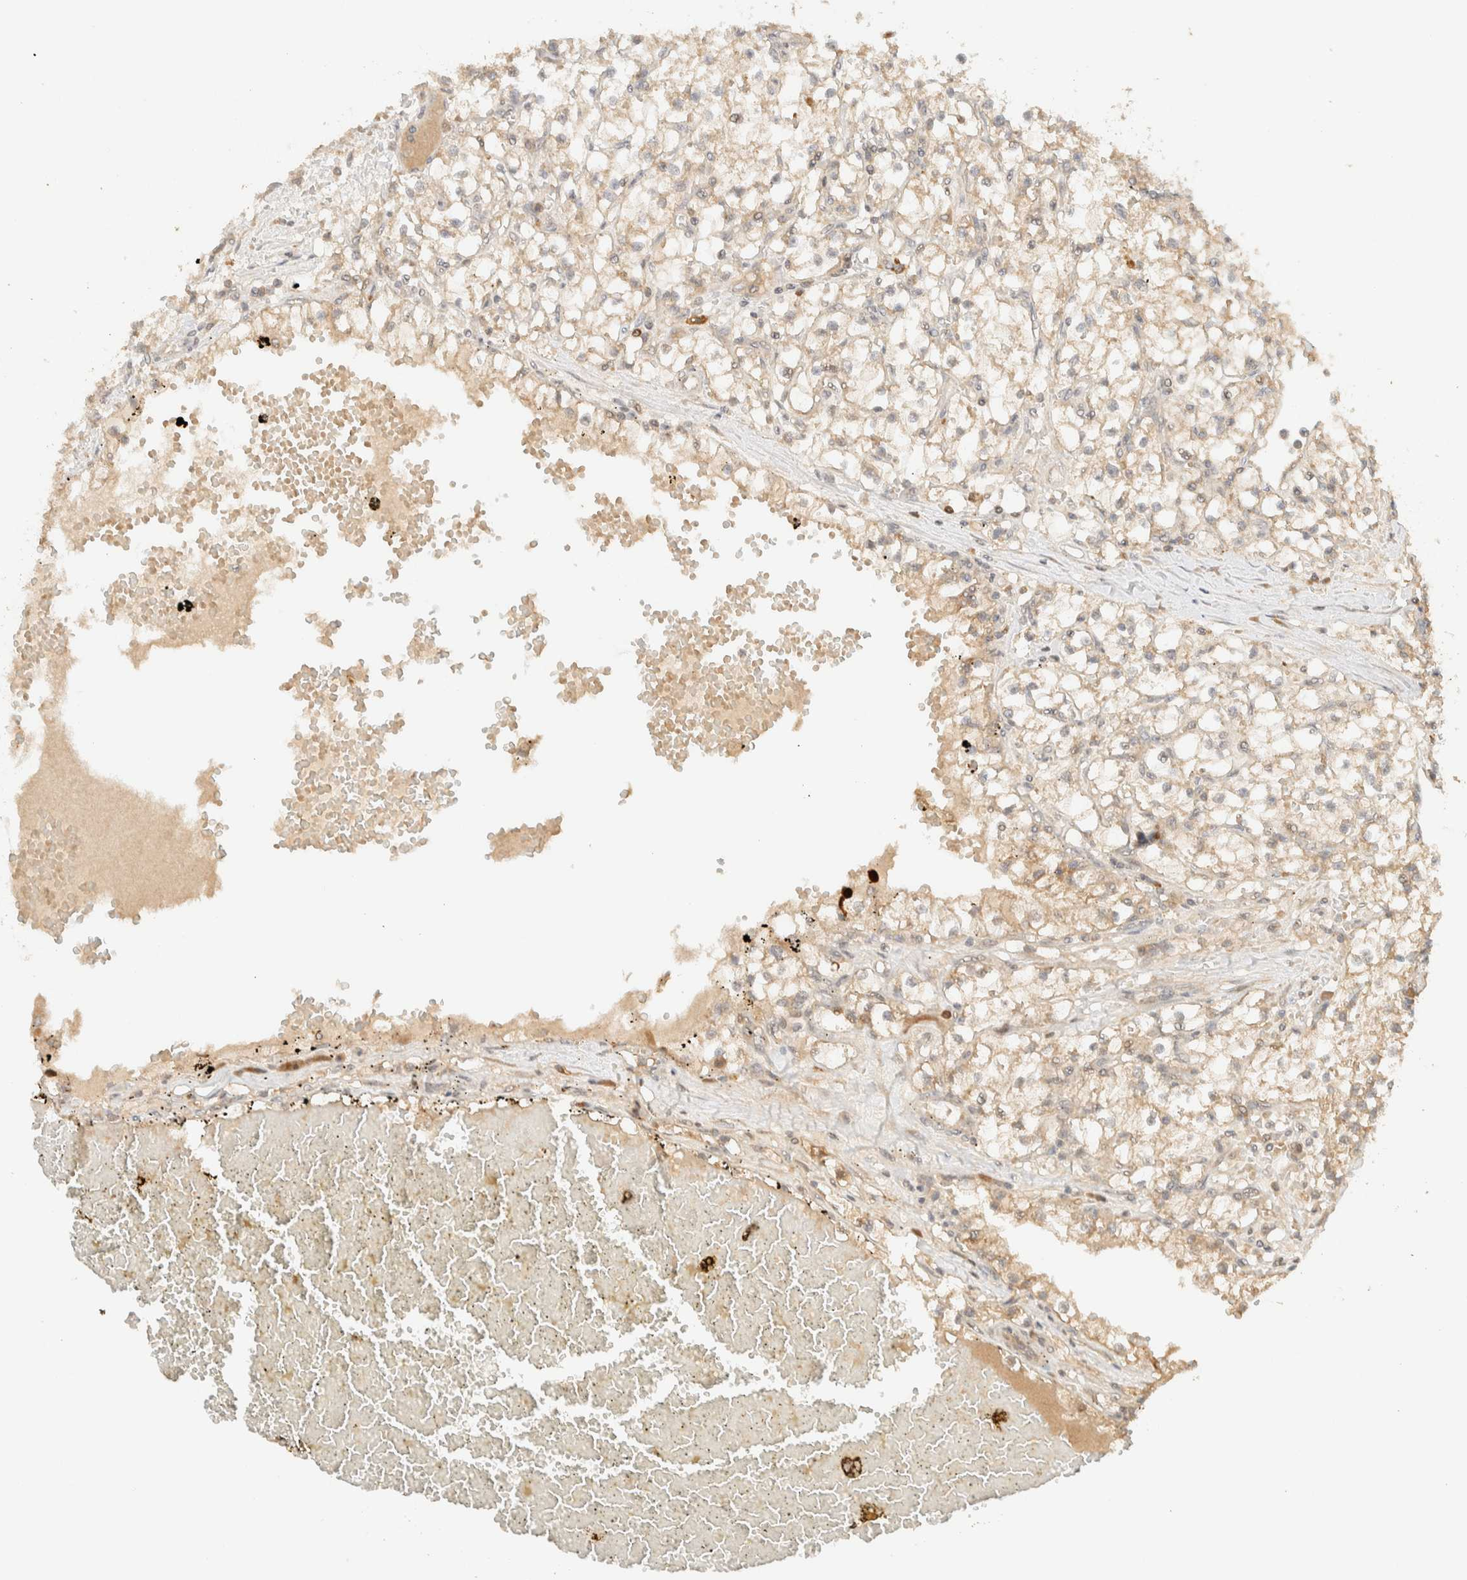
{"staining": {"intensity": "weak", "quantity": "<25%", "location": "cytoplasmic/membranous"}, "tissue": "renal cancer", "cell_type": "Tumor cells", "image_type": "cancer", "snomed": [{"axis": "morphology", "description": "Adenocarcinoma, NOS"}, {"axis": "topography", "description": "Kidney"}], "caption": "The image exhibits no significant staining in tumor cells of adenocarcinoma (renal). The staining was performed using DAB (3,3'-diaminobenzidine) to visualize the protein expression in brown, while the nuclei were stained in blue with hematoxylin (Magnification: 20x).", "gene": "ZBTB34", "patient": {"sex": "male", "age": 56}}